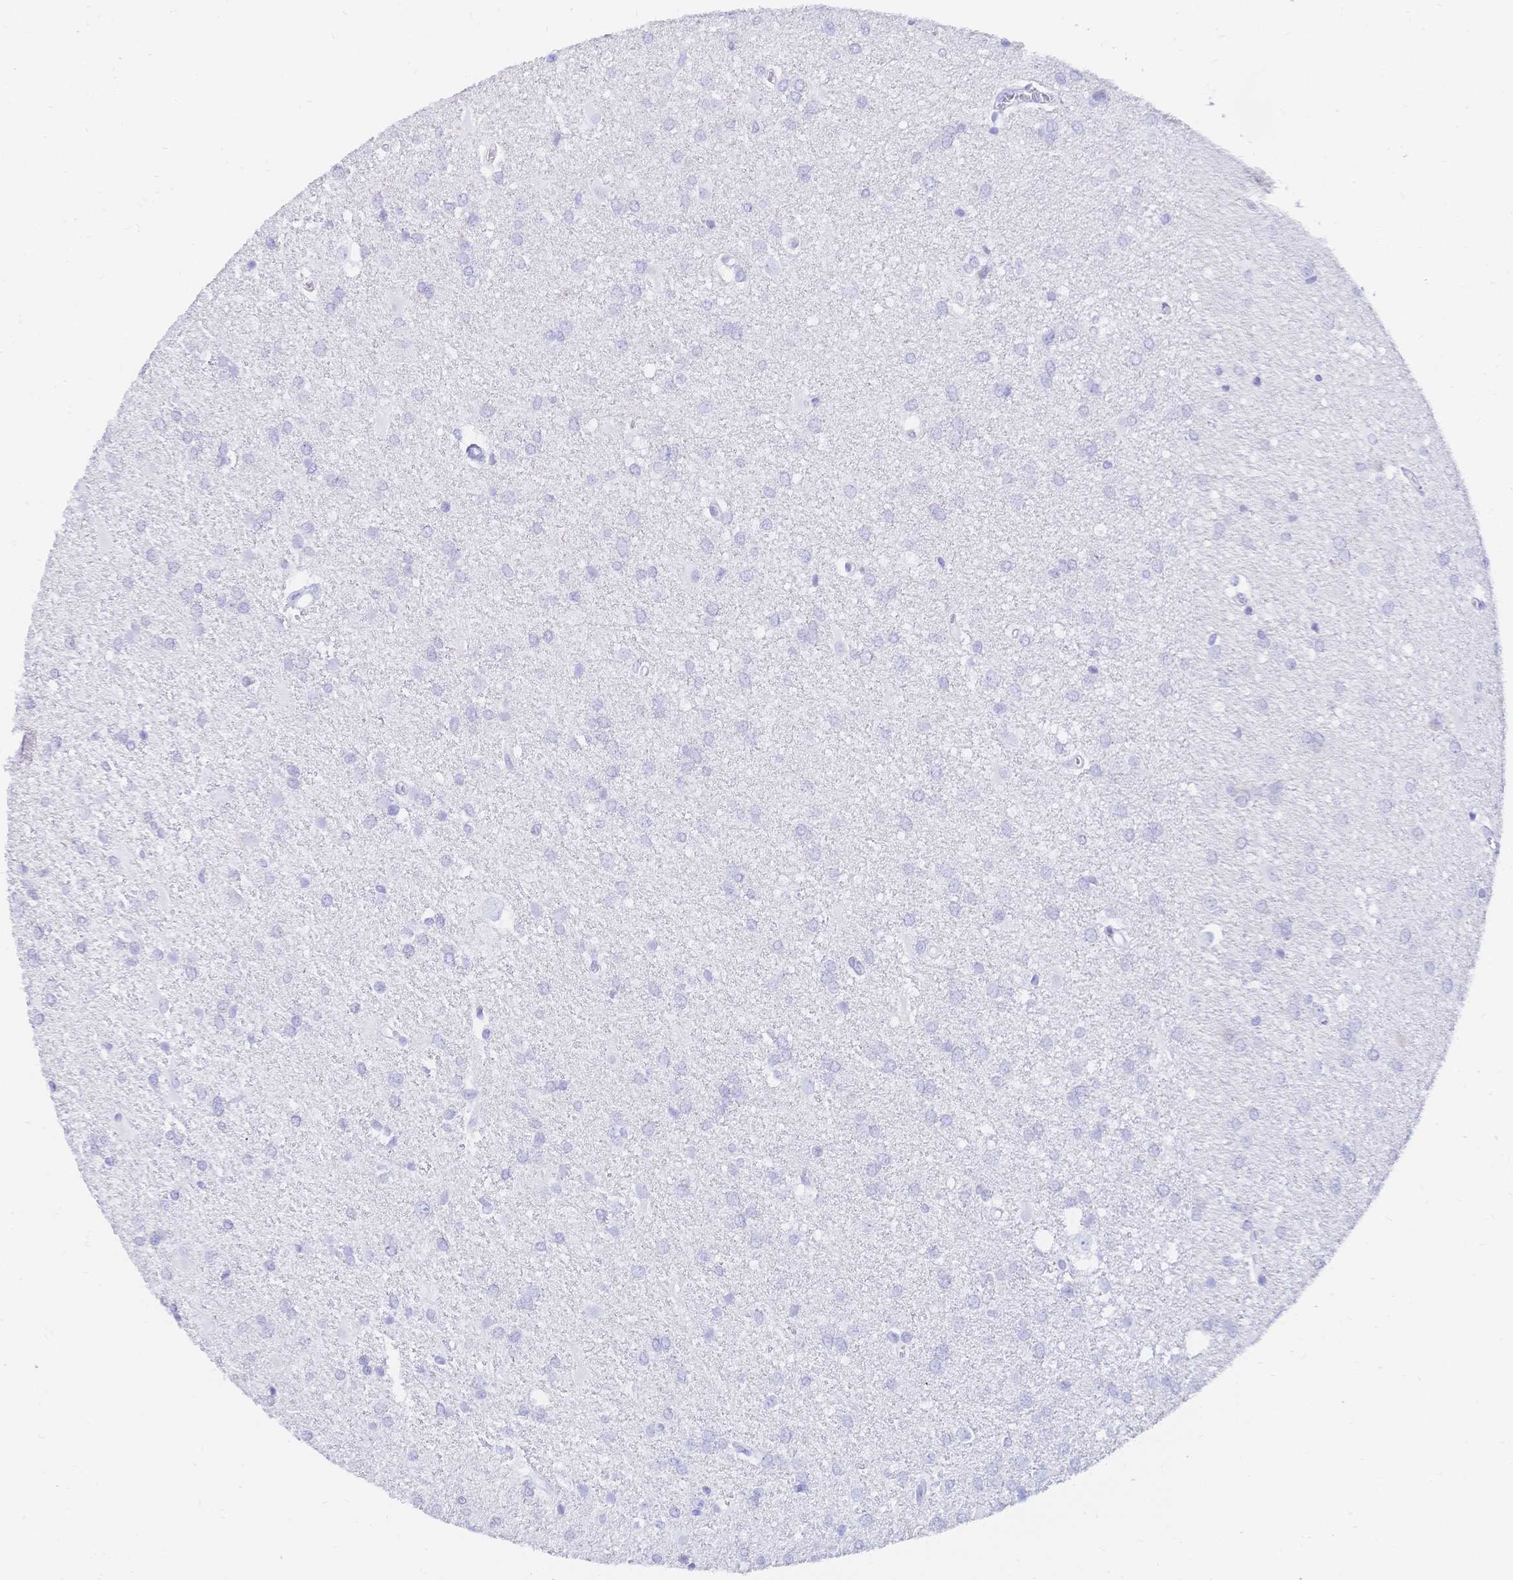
{"staining": {"intensity": "negative", "quantity": "none", "location": "none"}, "tissue": "glioma", "cell_type": "Tumor cells", "image_type": "cancer", "snomed": [{"axis": "morphology", "description": "Glioma, malignant, Low grade"}, {"axis": "topography", "description": "Brain"}], "caption": "There is no significant staining in tumor cells of glioma.", "gene": "MEP1B", "patient": {"sex": "male", "age": 66}}